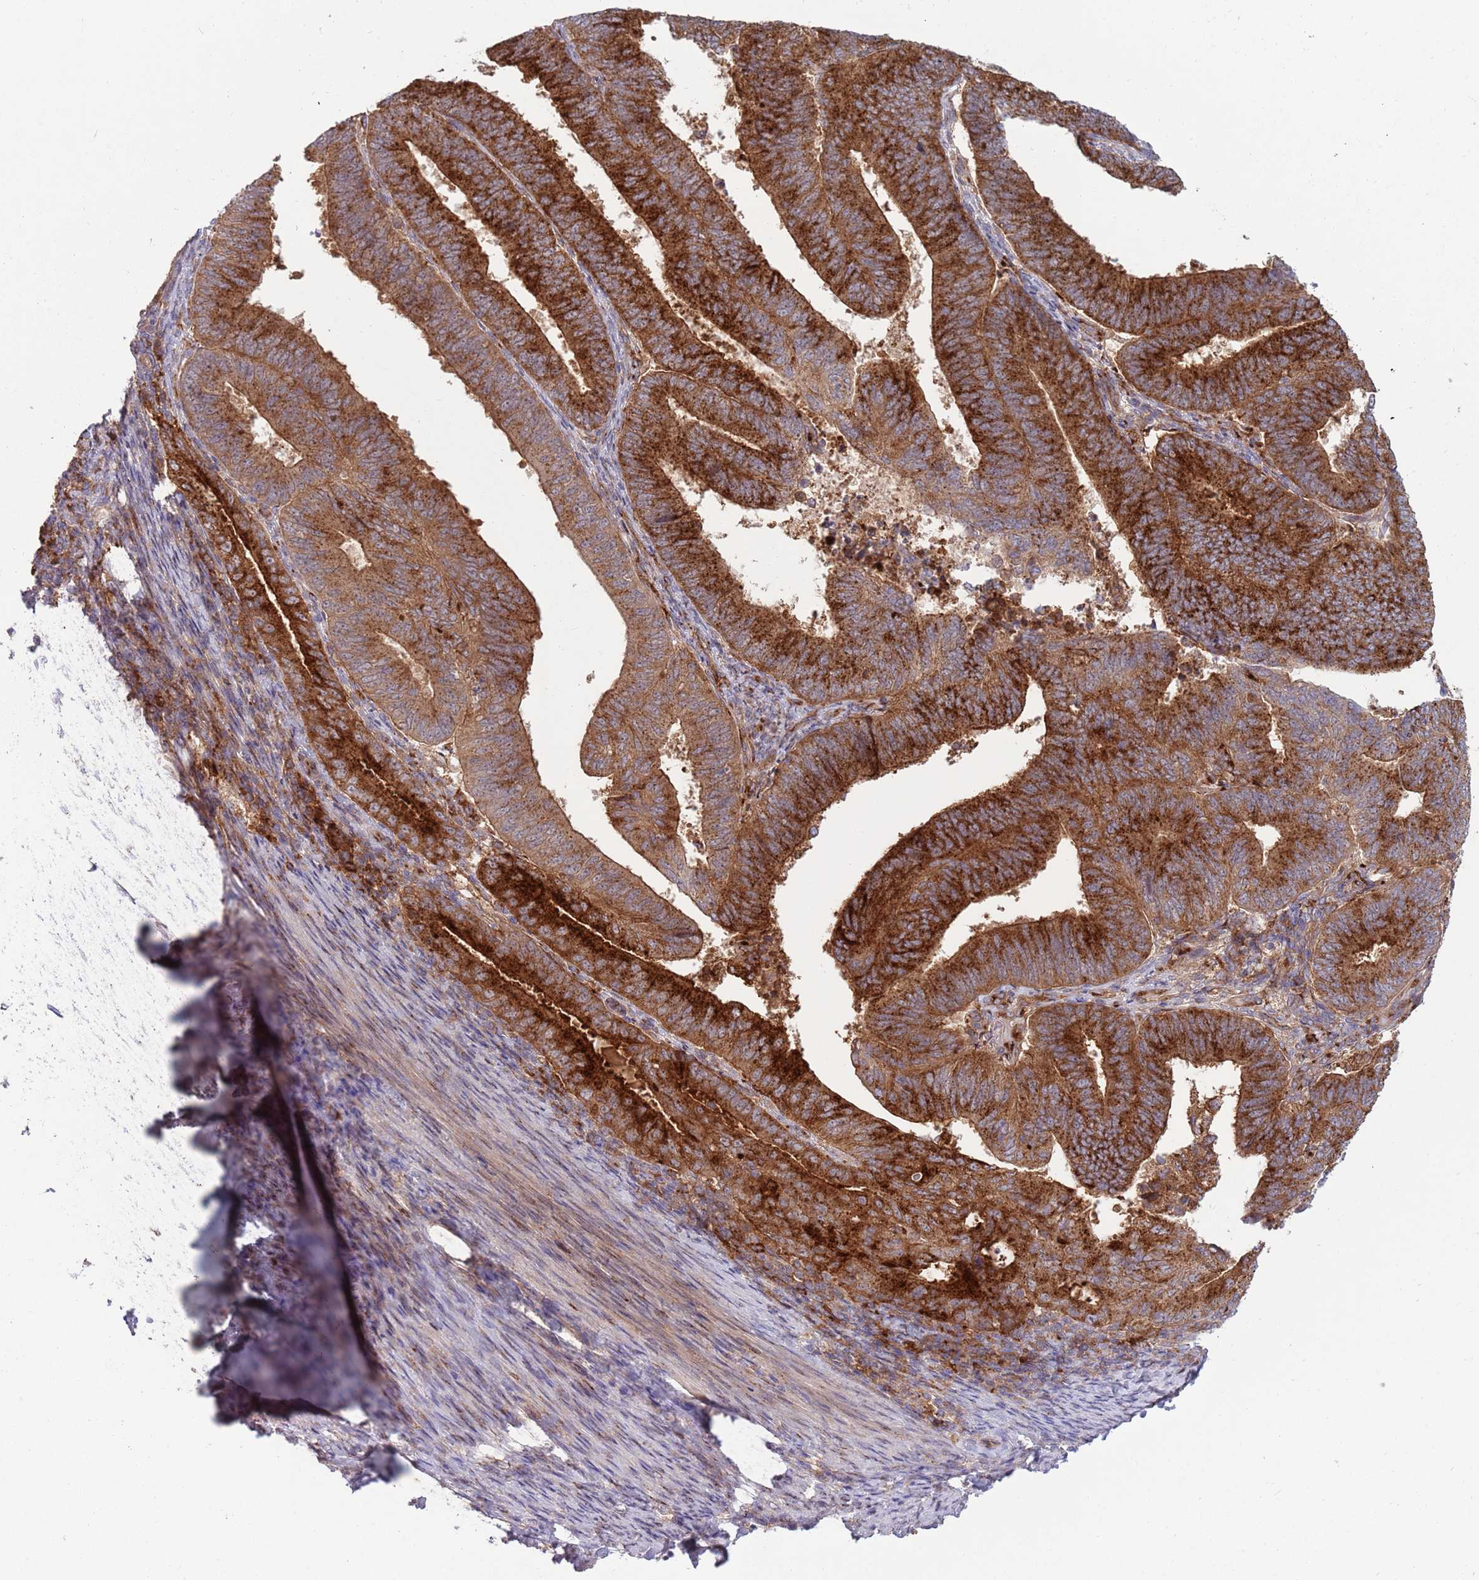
{"staining": {"intensity": "strong", "quantity": ">75%", "location": "cytoplasmic/membranous"}, "tissue": "endometrial cancer", "cell_type": "Tumor cells", "image_type": "cancer", "snomed": [{"axis": "morphology", "description": "Adenocarcinoma, NOS"}, {"axis": "topography", "description": "Endometrium"}], "caption": "DAB (3,3'-diaminobenzidine) immunohistochemical staining of adenocarcinoma (endometrial) exhibits strong cytoplasmic/membranous protein staining in about >75% of tumor cells. (brown staining indicates protein expression, while blue staining denotes nuclei).", "gene": "BTBD7", "patient": {"sex": "female", "age": 70}}